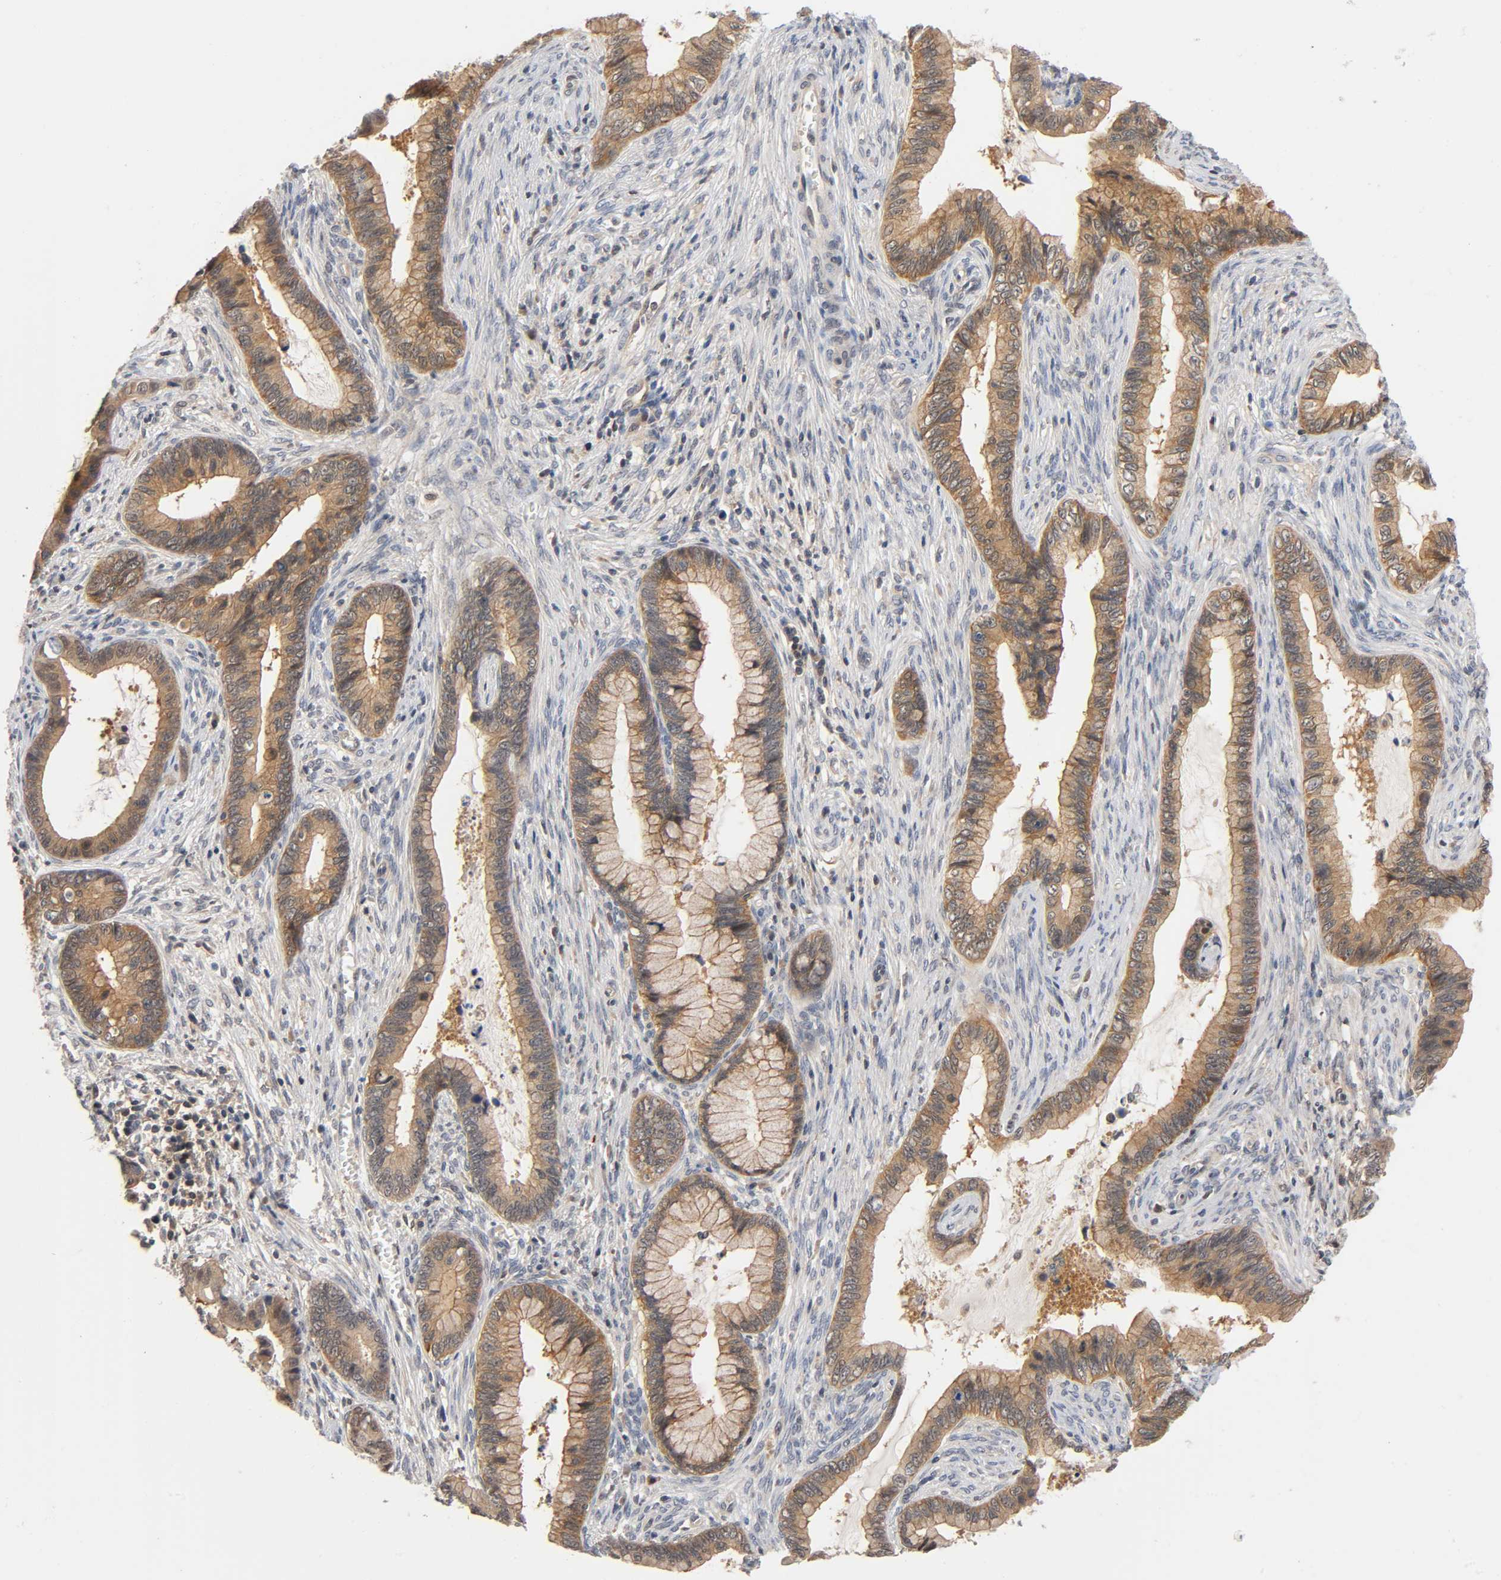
{"staining": {"intensity": "moderate", "quantity": ">75%", "location": "cytoplasmic/membranous"}, "tissue": "cervical cancer", "cell_type": "Tumor cells", "image_type": "cancer", "snomed": [{"axis": "morphology", "description": "Adenocarcinoma, NOS"}, {"axis": "topography", "description": "Cervix"}], "caption": "Protein staining by immunohistochemistry (IHC) displays moderate cytoplasmic/membranous expression in about >75% of tumor cells in adenocarcinoma (cervical).", "gene": "PRKAB1", "patient": {"sex": "female", "age": 44}}